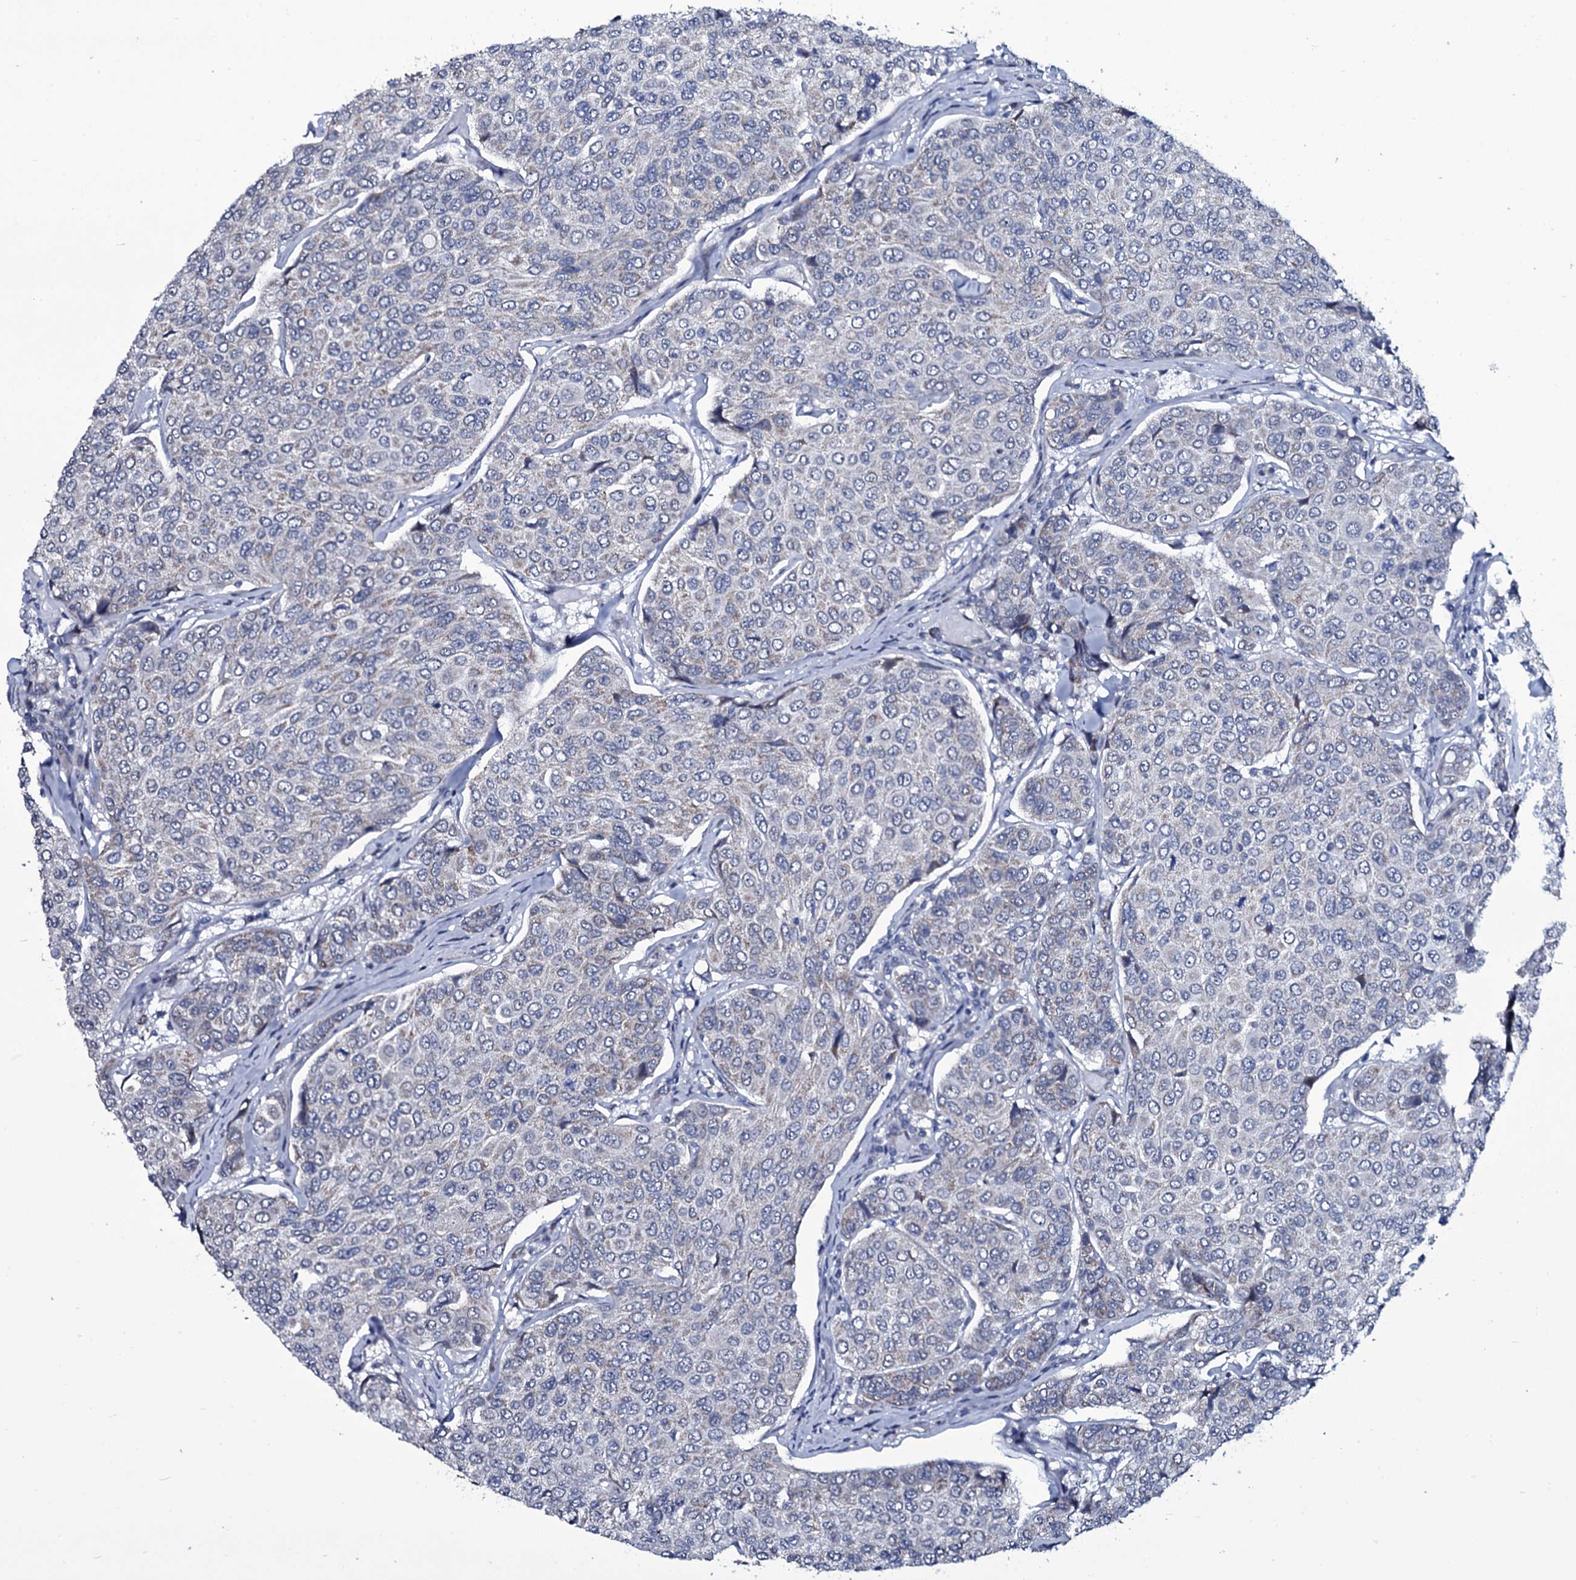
{"staining": {"intensity": "negative", "quantity": "none", "location": "none"}, "tissue": "breast cancer", "cell_type": "Tumor cells", "image_type": "cancer", "snomed": [{"axis": "morphology", "description": "Duct carcinoma"}, {"axis": "topography", "description": "Breast"}], "caption": "An immunohistochemistry histopathology image of breast cancer is shown. There is no staining in tumor cells of breast cancer.", "gene": "WIPF3", "patient": {"sex": "female", "age": 55}}